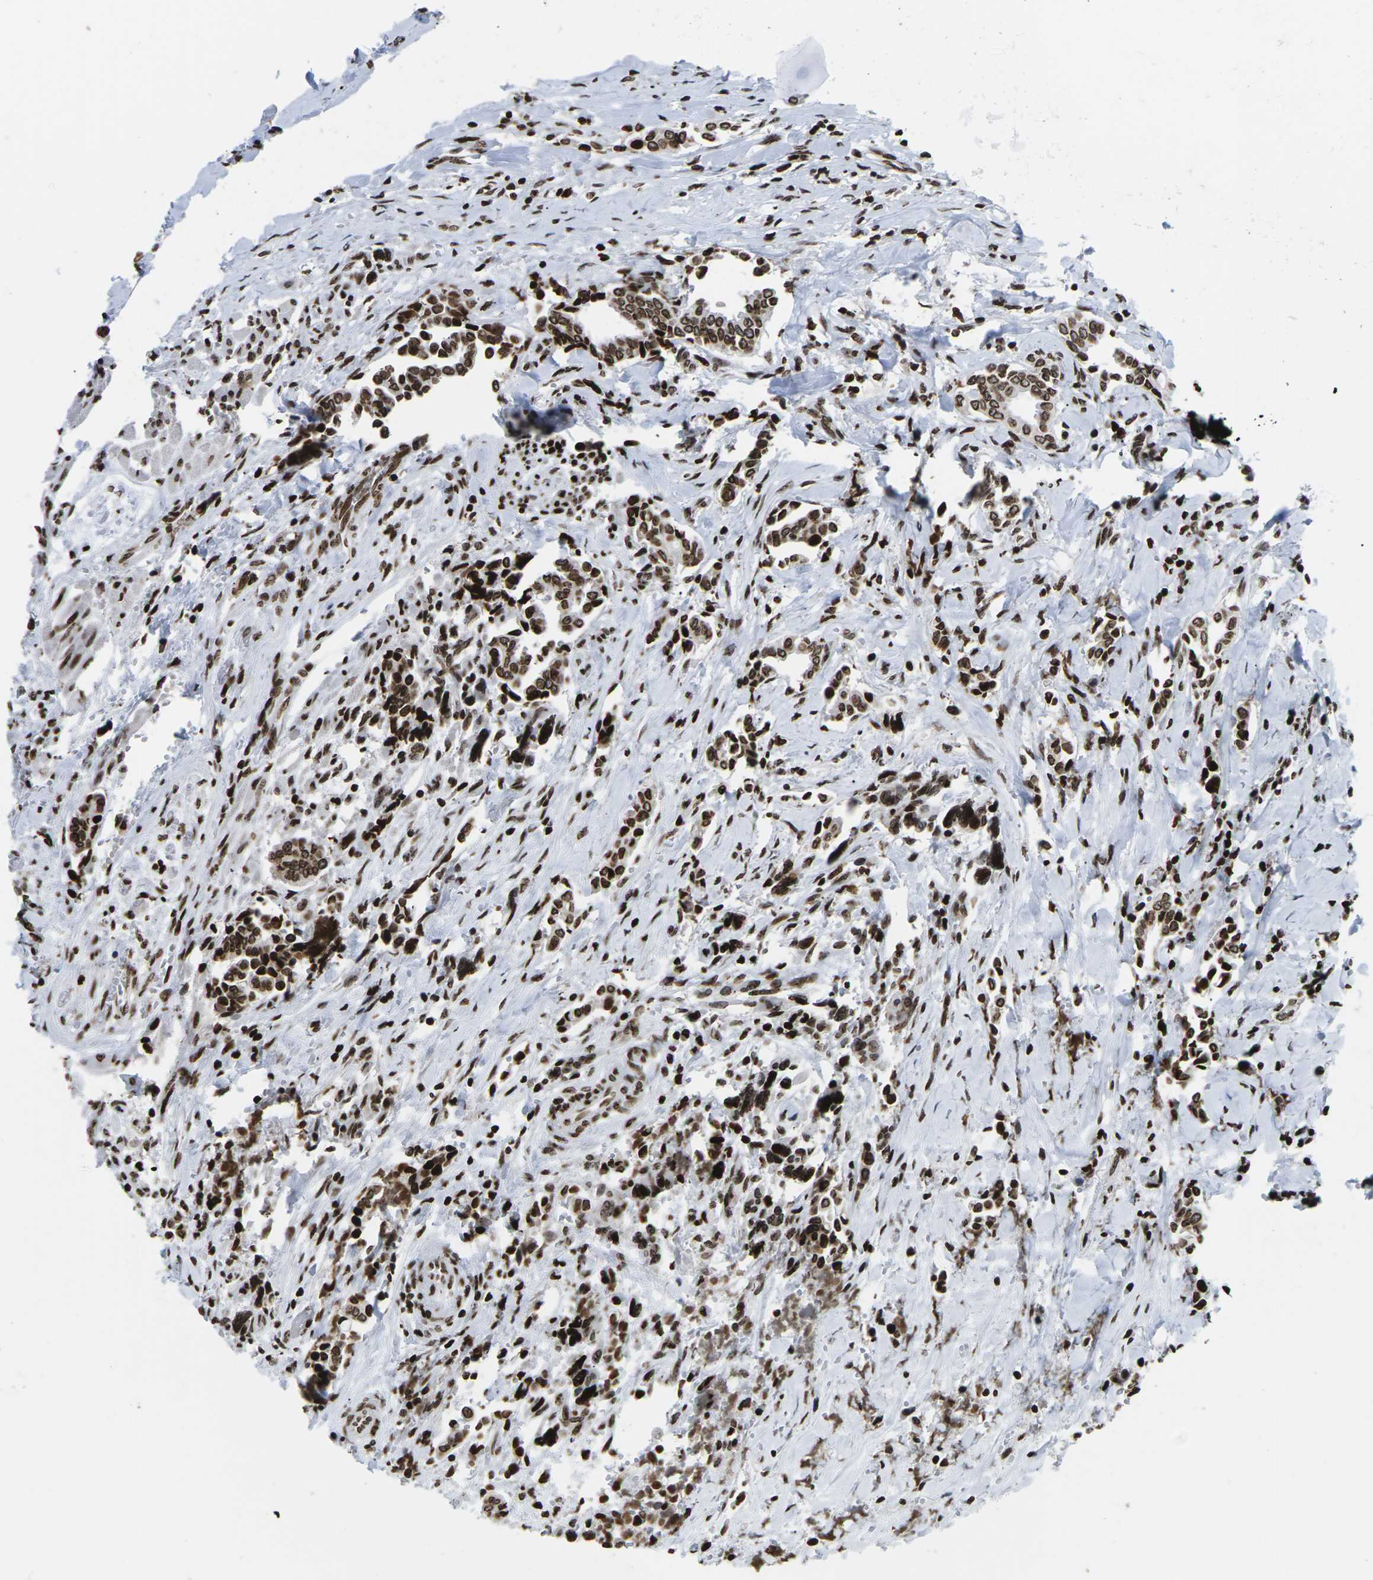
{"staining": {"intensity": "strong", "quantity": ">75%", "location": "cytoplasmic/membranous,nuclear"}, "tissue": "head and neck cancer", "cell_type": "Tumor cells", "image_type": "cancer", "snomed": [{"axis": "morphology", "description": "Adenocarcinoma, NOS"}, {"axis": "topography", "description": "Salivary gland"}, {"axis": "topography", "description": "Head-Neck"}], "caption": "Strong cytoplasmic/membranous and nuclear expression for a protein is identified in about >75% of tumor cells of head and neck cancer (adenocarcinoma) using immunohistochemistry.", "gene": "H1-4", "patient": {"sex": "female", "age": 59}}